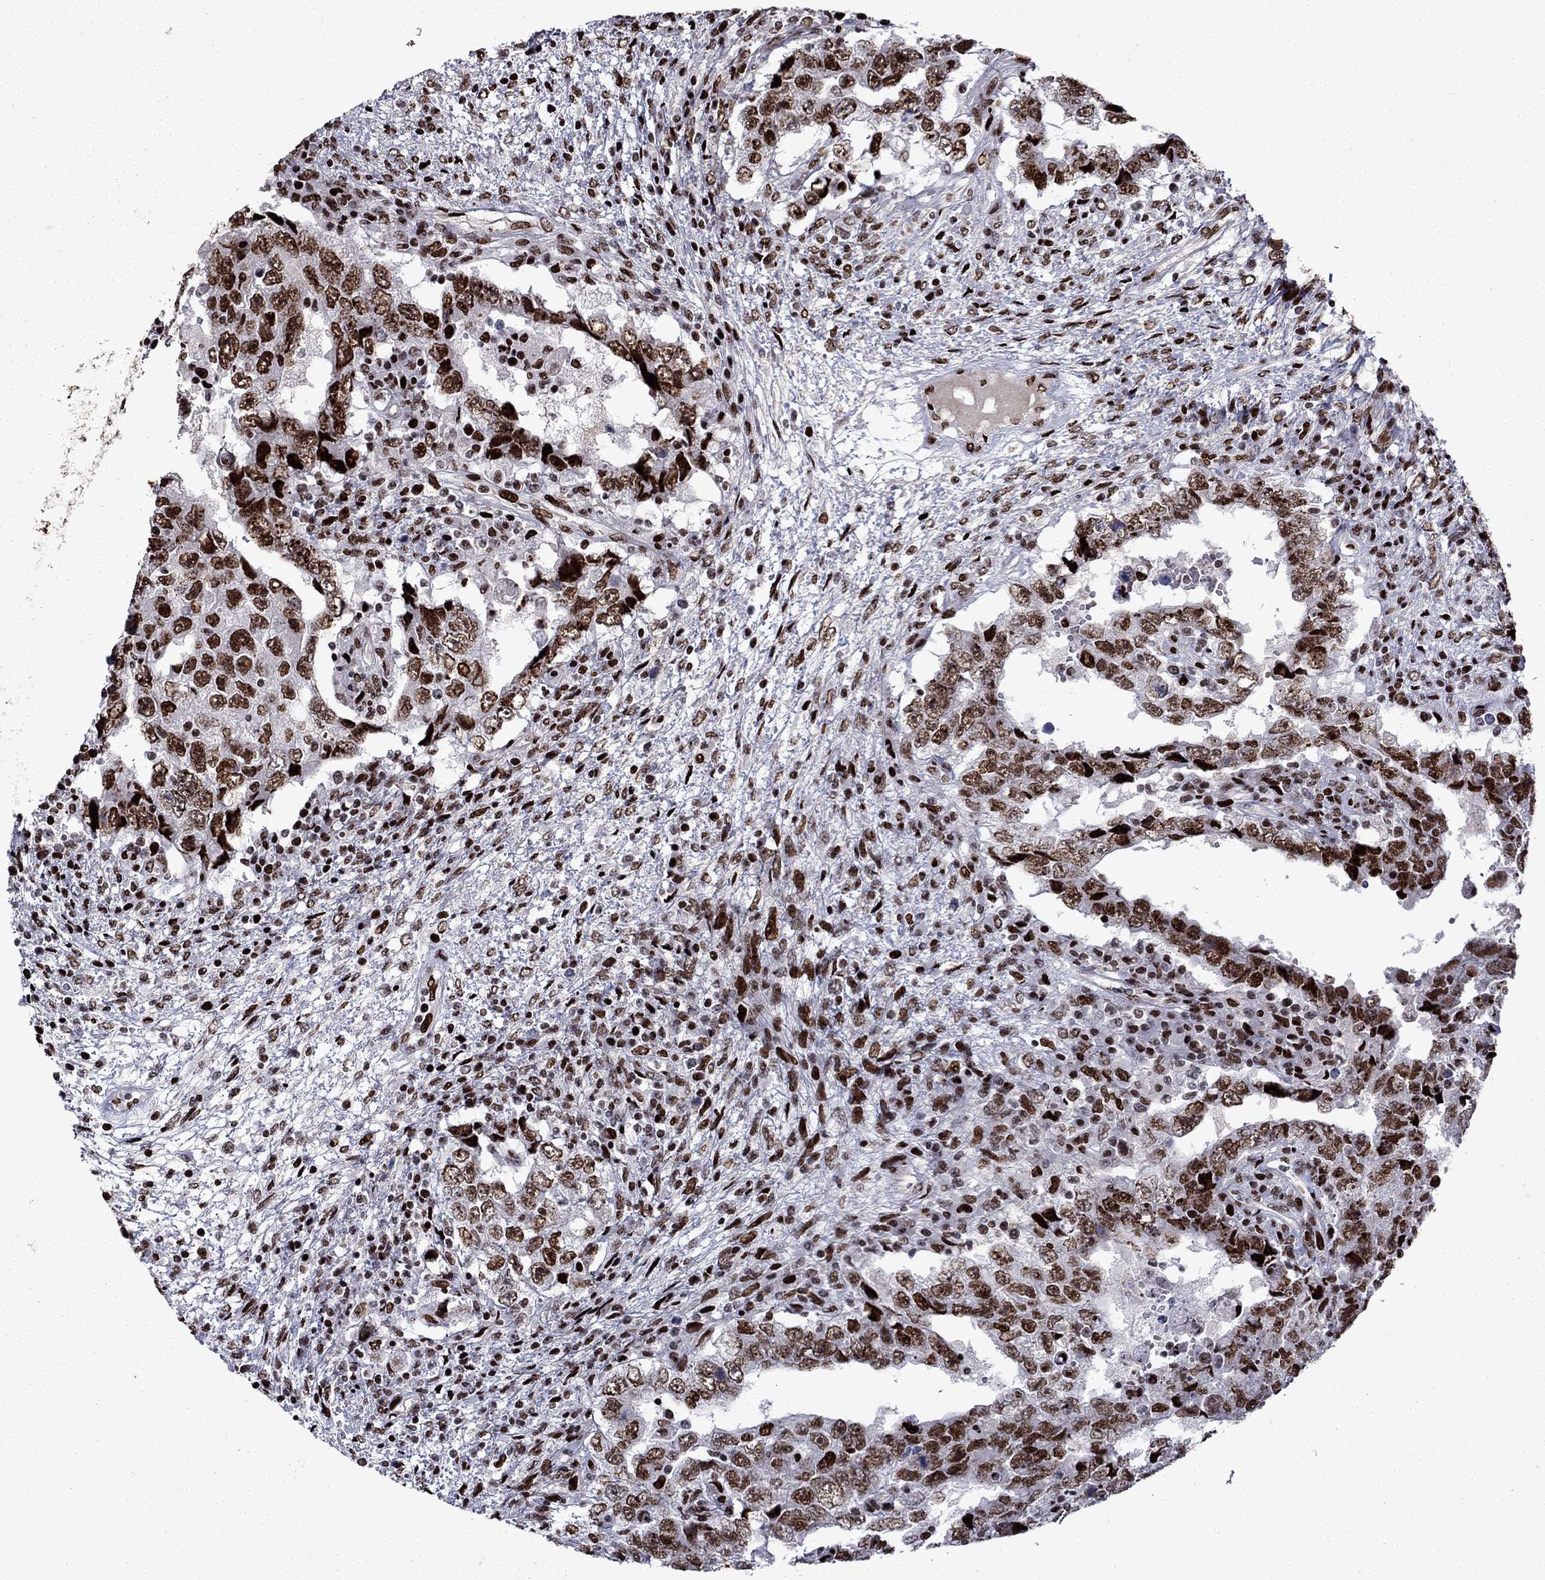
{"staining": {"intensity": "strong", "quantity": ">75%", "location": "nuclear"}, "tissue": "testis cancer", "cell_type": "Tumor cells", "image_type": "cancer", "snomed": [{"axis": "morphology", "description": "Carcinoma, Embryonal, NOS"}, {"axis": "topography", "description": "Testis"}], "caption": "Human testis cancer (embryonal carcinoma) stained for a protein (brown) displays strong nuclear positive staining in approximately >75% of tumor cells.", "gene": "LIMK1", "patient": {"sex": "male", "age": 26}}